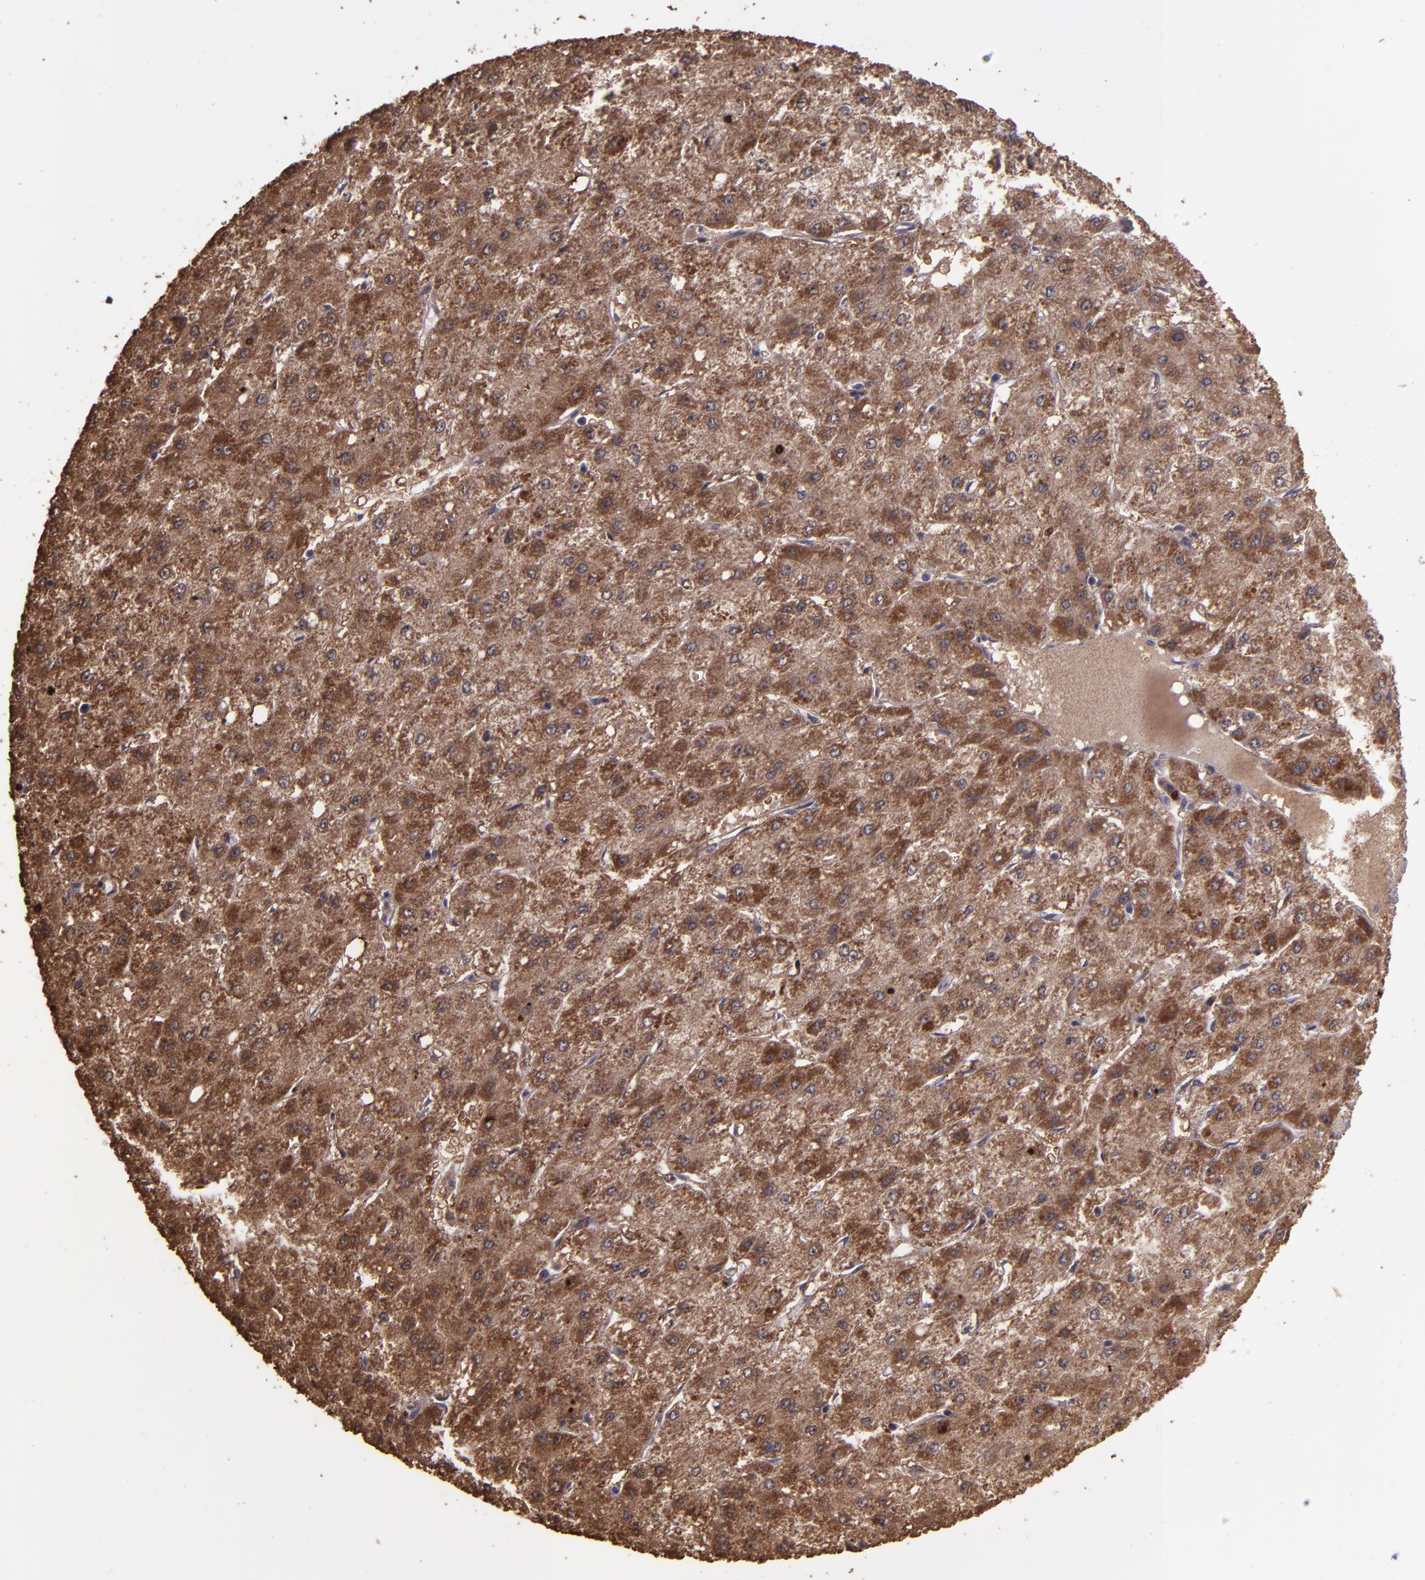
{"staining": {"intensity": "moderate", "quantity": ">75%", "location": "cytoplasmic/membranous"}, "tissue": "liver cancer", "cell_type": "Tumor cells", "image_type": "cancer", "snomed": [{"axis": "morphology", "description": "Carcinoma, Hepatocellular, NOS"}, {"axis": "topography", "description": "Liver"}], "caption": "A brown stain shows moderate cytoplasmic/membranous positivity of a protein in human liver hepatocellular carcinoma tumor cells. Using DAB (3,3'-diaminobenzidine) (brown) and hematoxylin (blue) stains, captured at high magnification using brightfield microscopy.", "gene": "SERPINF2", "patient": {"sex": "female", "age": 52}}